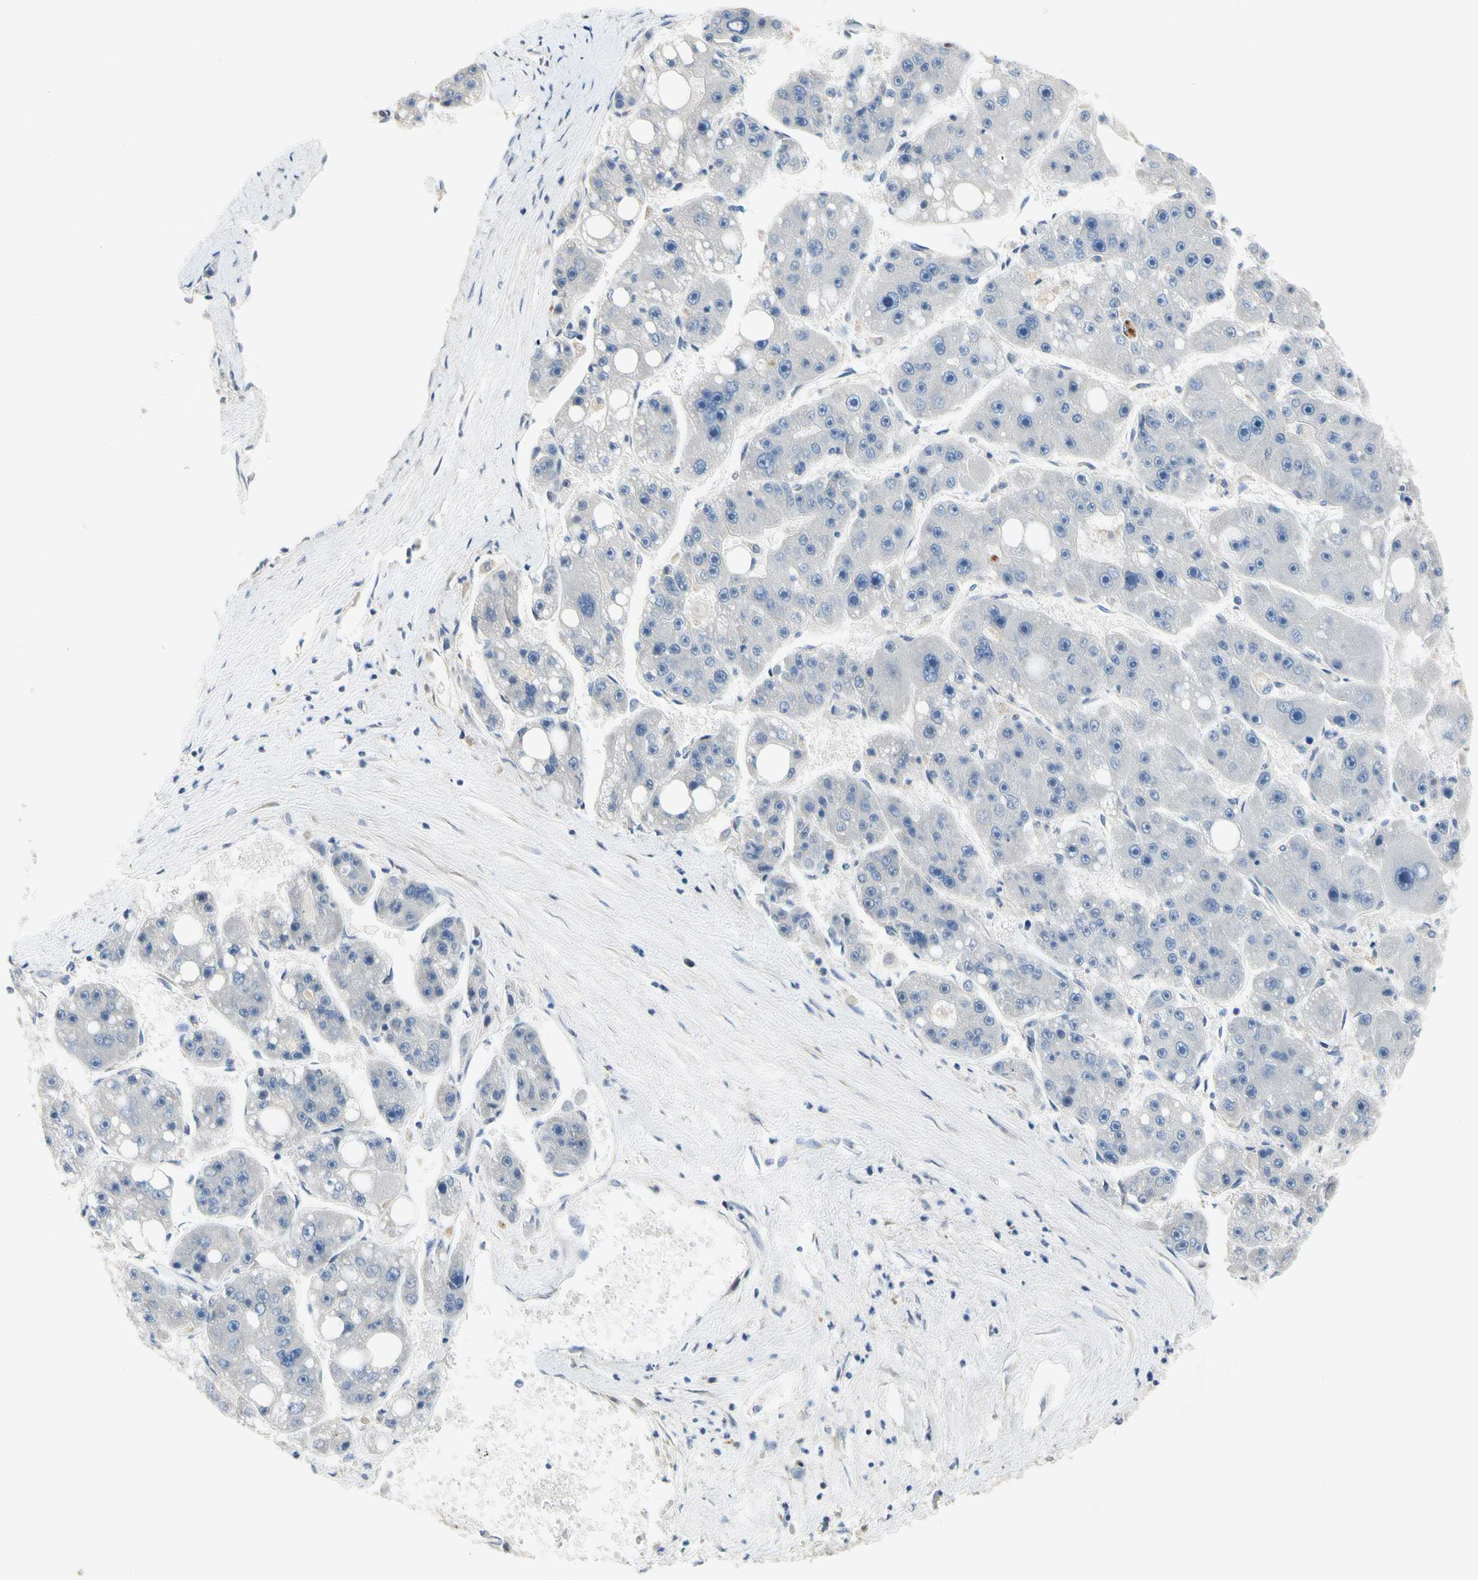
{"staining": {"intensity": "negative", "quantity": "none", "location": "none"}, "tissue": "liver cancer", "cell_type": "Tumor cells", "image_type": "cancer", "snomed": [{"axis": "morphology", "description": "Carcinoma, Hepatocellular, NOS"}, {"axis": "topography", "description": "Liver"}], "caption": "There is no significant staining in tumor cells of hepatocellular carcinoma (liver).", "gene": "GAS6", "patient": {"sex": "female", "age": 61}}